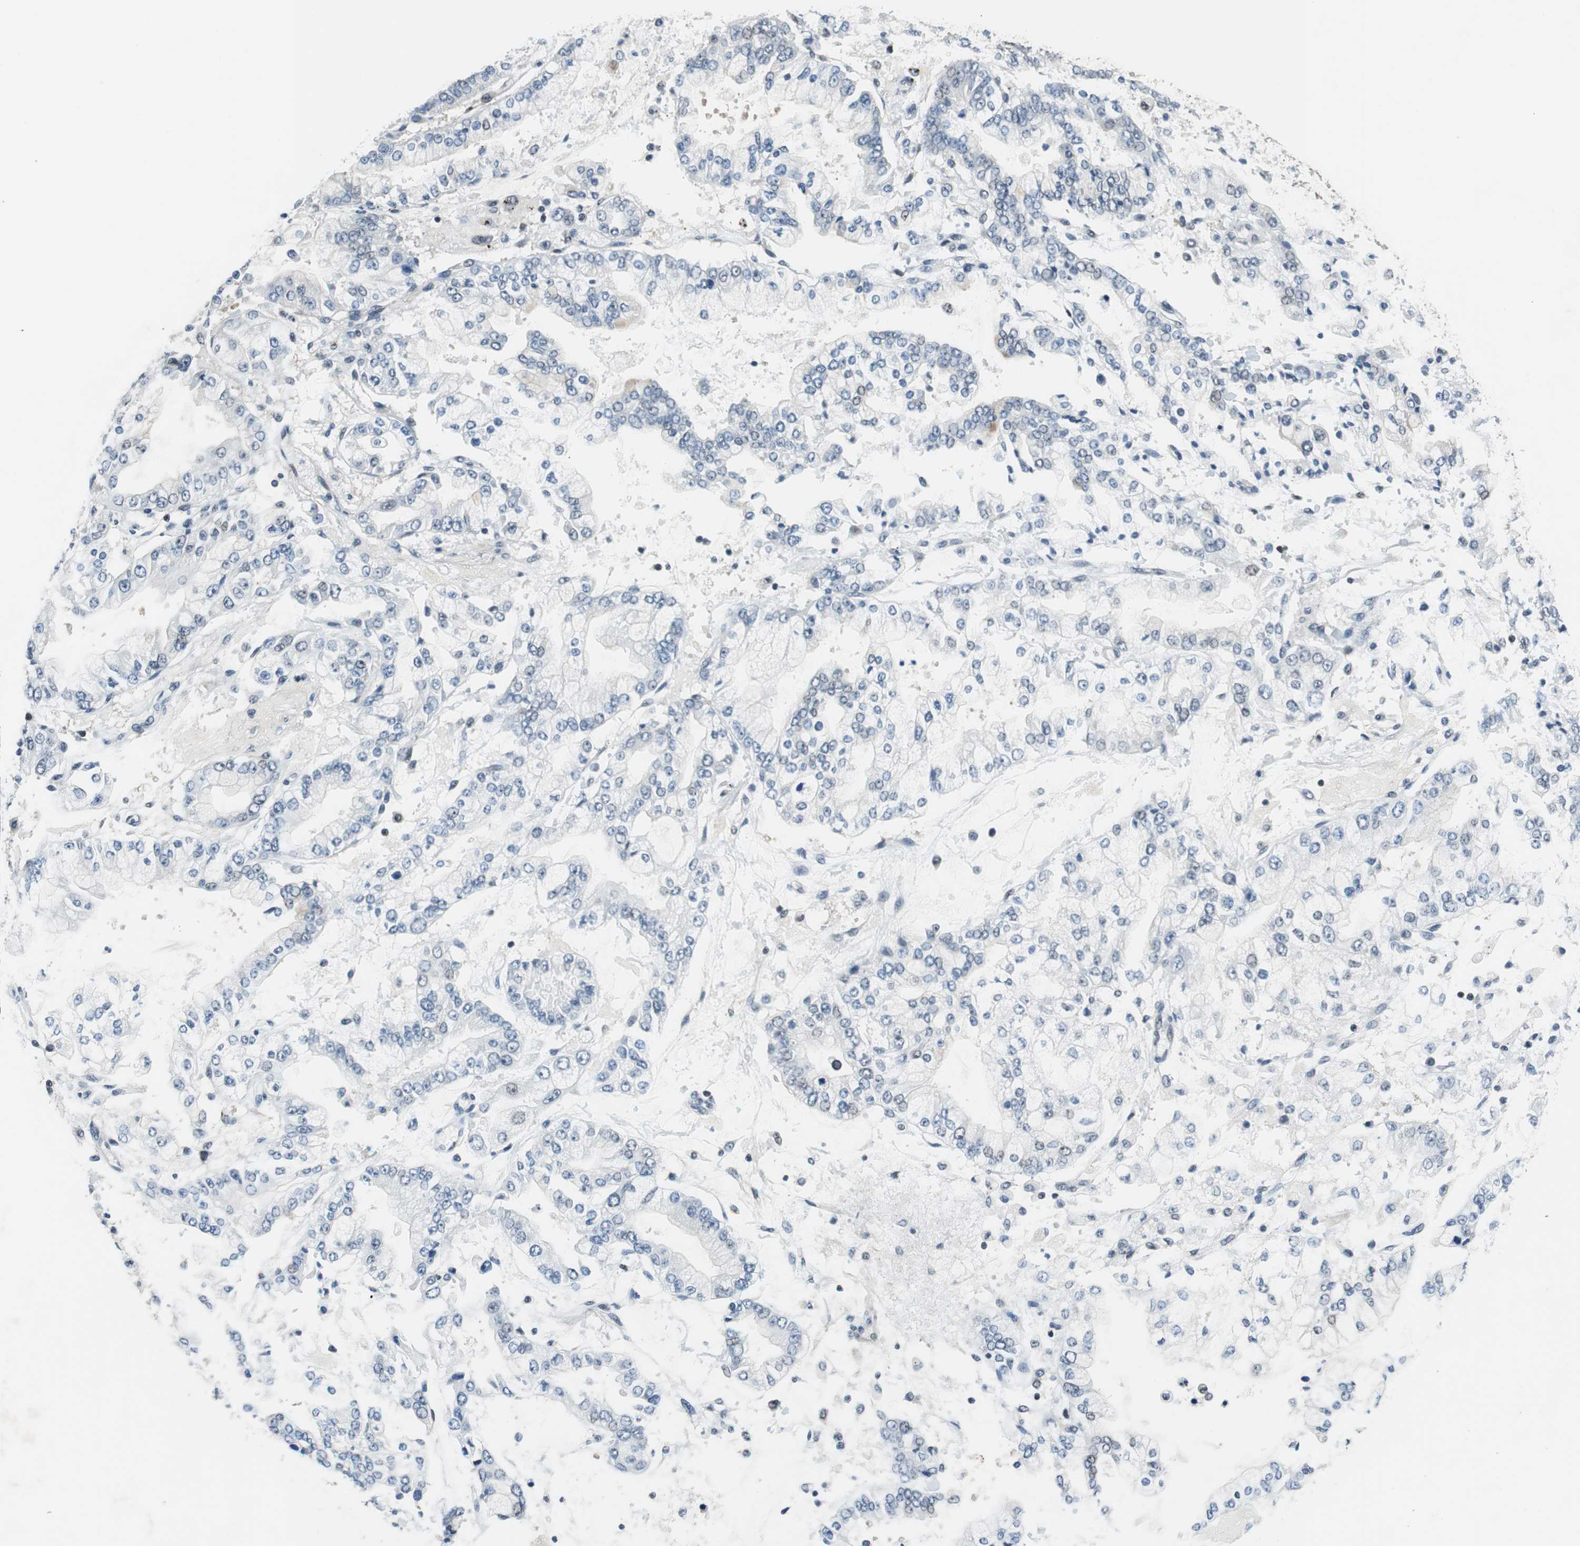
{"staining": {"intensity": "negative", "quantity": "none", "location": "none"}, "tissue": "stomach cancer", "cell_type": "Tumor cells", "image_type": "cancer", "snomed": [{"axis": "morphology", "description": "Adenocarcinoma, NOS"}, {"axis": "topography", "description": "Stomach"}], "caption": "There is no significant expression in tumor cells of stomach adenocarcinoma. (DAB IHC visualized using brightfield microscopy, high magnification).", "gene": "MAFB", "patient": {"sex": "male", "age": 76}}